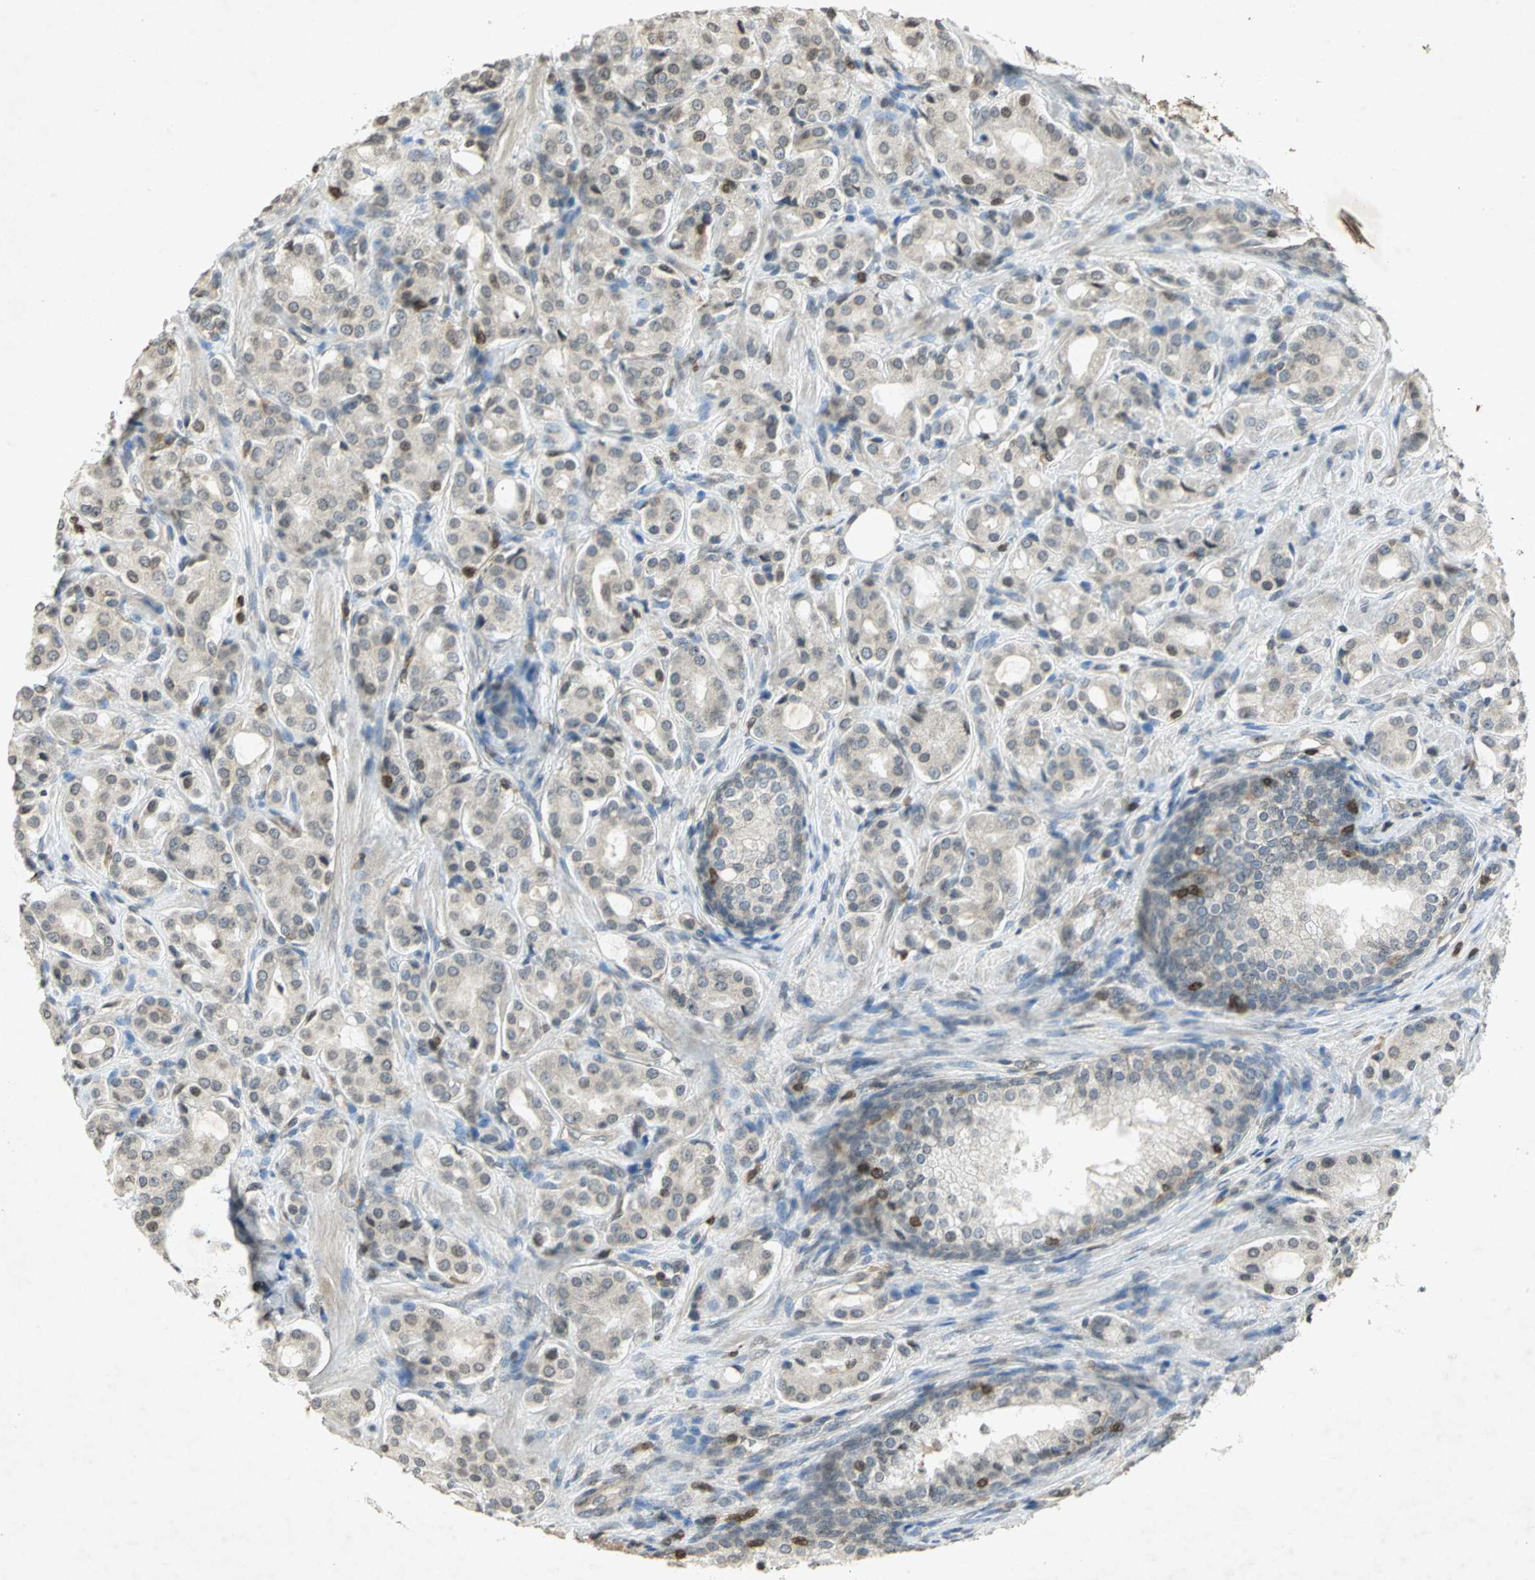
{"staining": {"intensity": "negative", "quantity": "none", "location": "none"}, "tissue": "prostate cancer", "cell_type": "Tumor cells", "image_type": "cancer", "snomed": [{"axis": "morphology", "description": "Adenocarcinoma, High grade"}, {"axis": "topography", "description": "Prostate"}], "caption": "Immunohistochemistry photomicrograph of prostate cancer (high-grade adenocarcinoma) stained for a protein (brown), which reveals no positivity in tumor cells.", "gene": "IL16", "patient": {"sex": "male", "age": 72}}